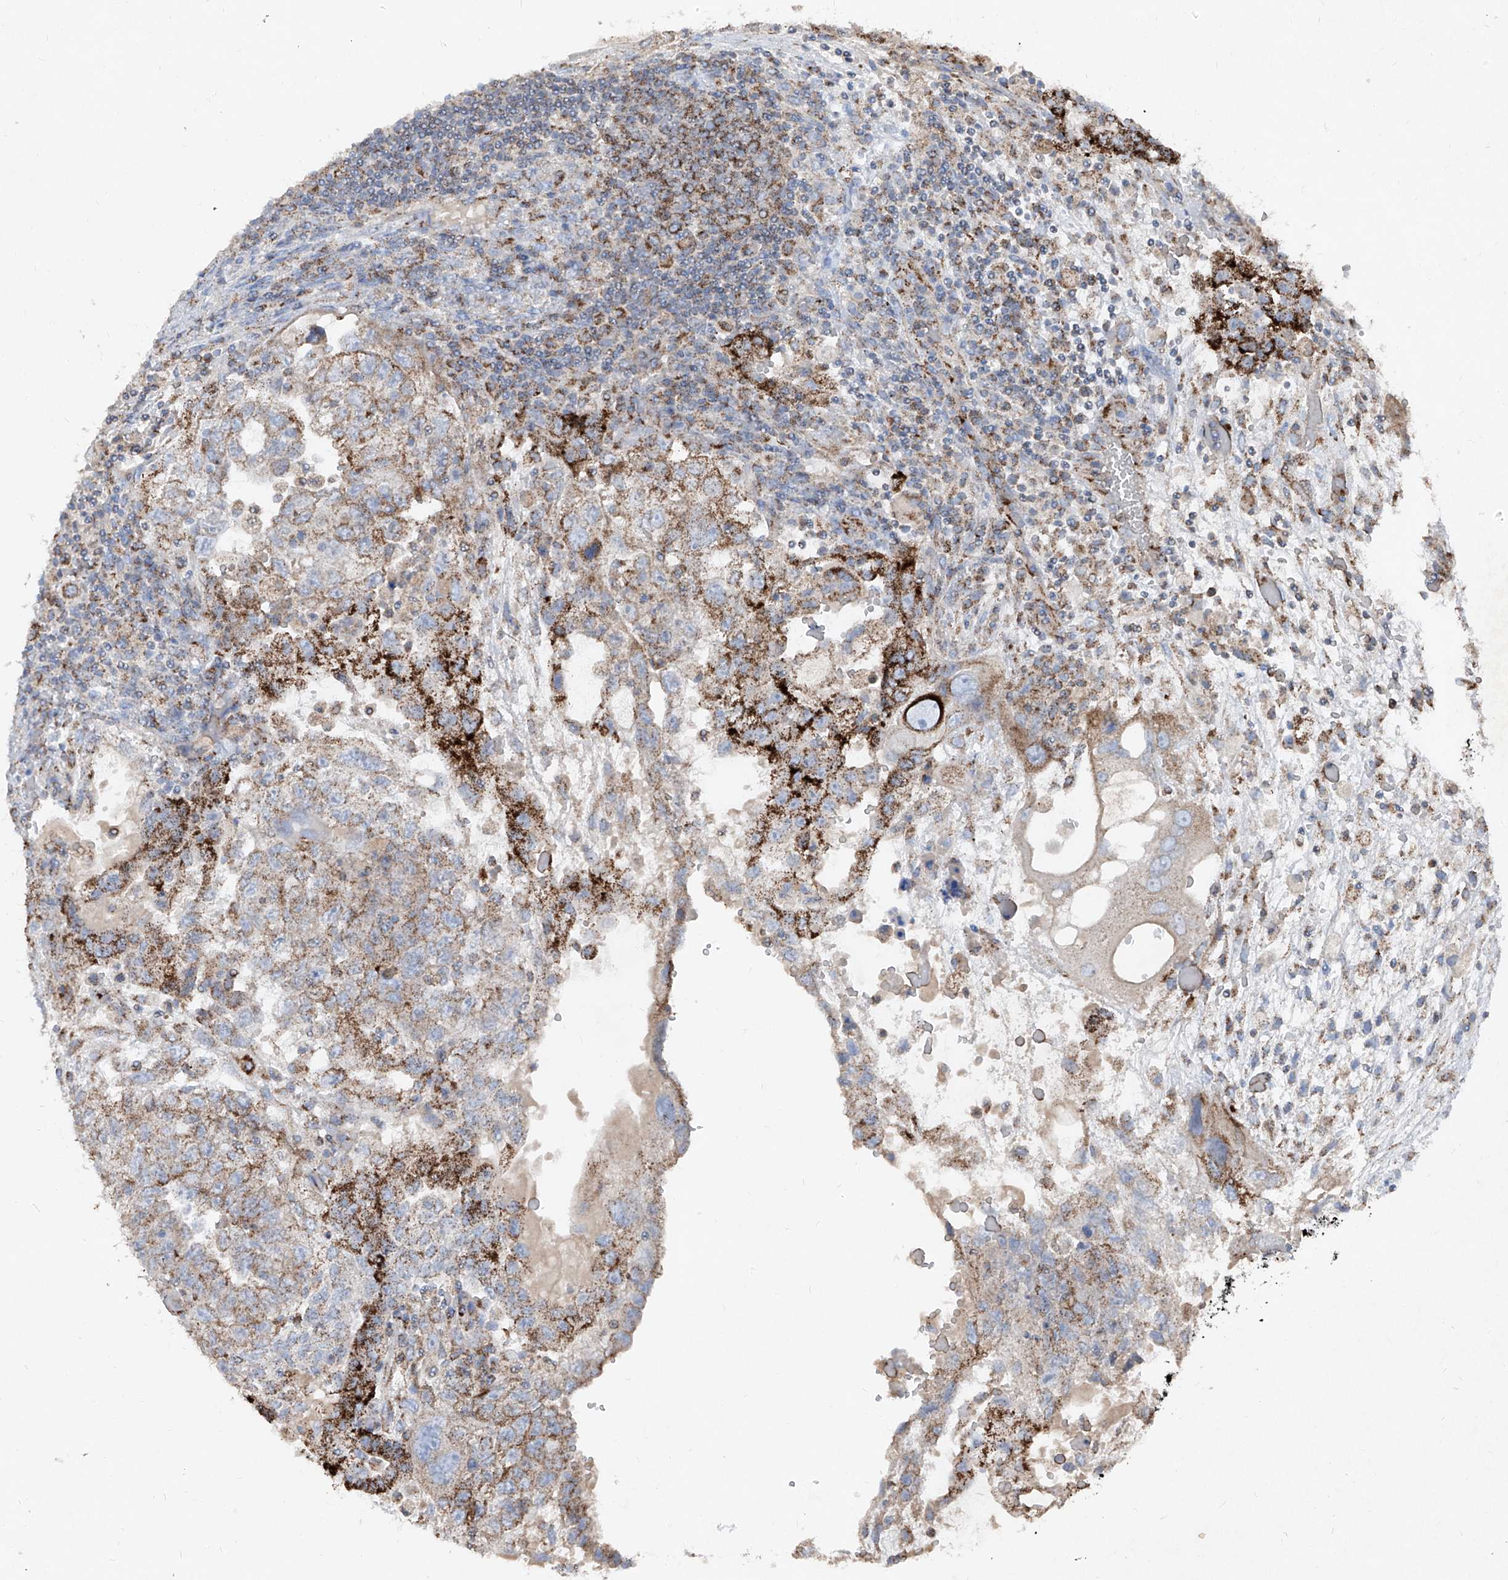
{"staining": {"intensity": "strong", "quantity": ">75%", "location": "cytoplasmic/membranous"}, "tissue": "testis cancer", "cell_type": "Tumor cells", "image_type": "cancer", "snomed": [{"axis": "morphology", "description": "Carcinoma, Embryonal, NOS"}, {"axis": "topography", "description": "Testis"}], "caption": "The histopathology image demonstrates a brown stain indicating the presence of a protein in the cytoplasmic/membranous of tumor cells in testis embryonal carcinoma.", "gene": "ABCD3", "patient": {"sex": "male", "age": 36}}